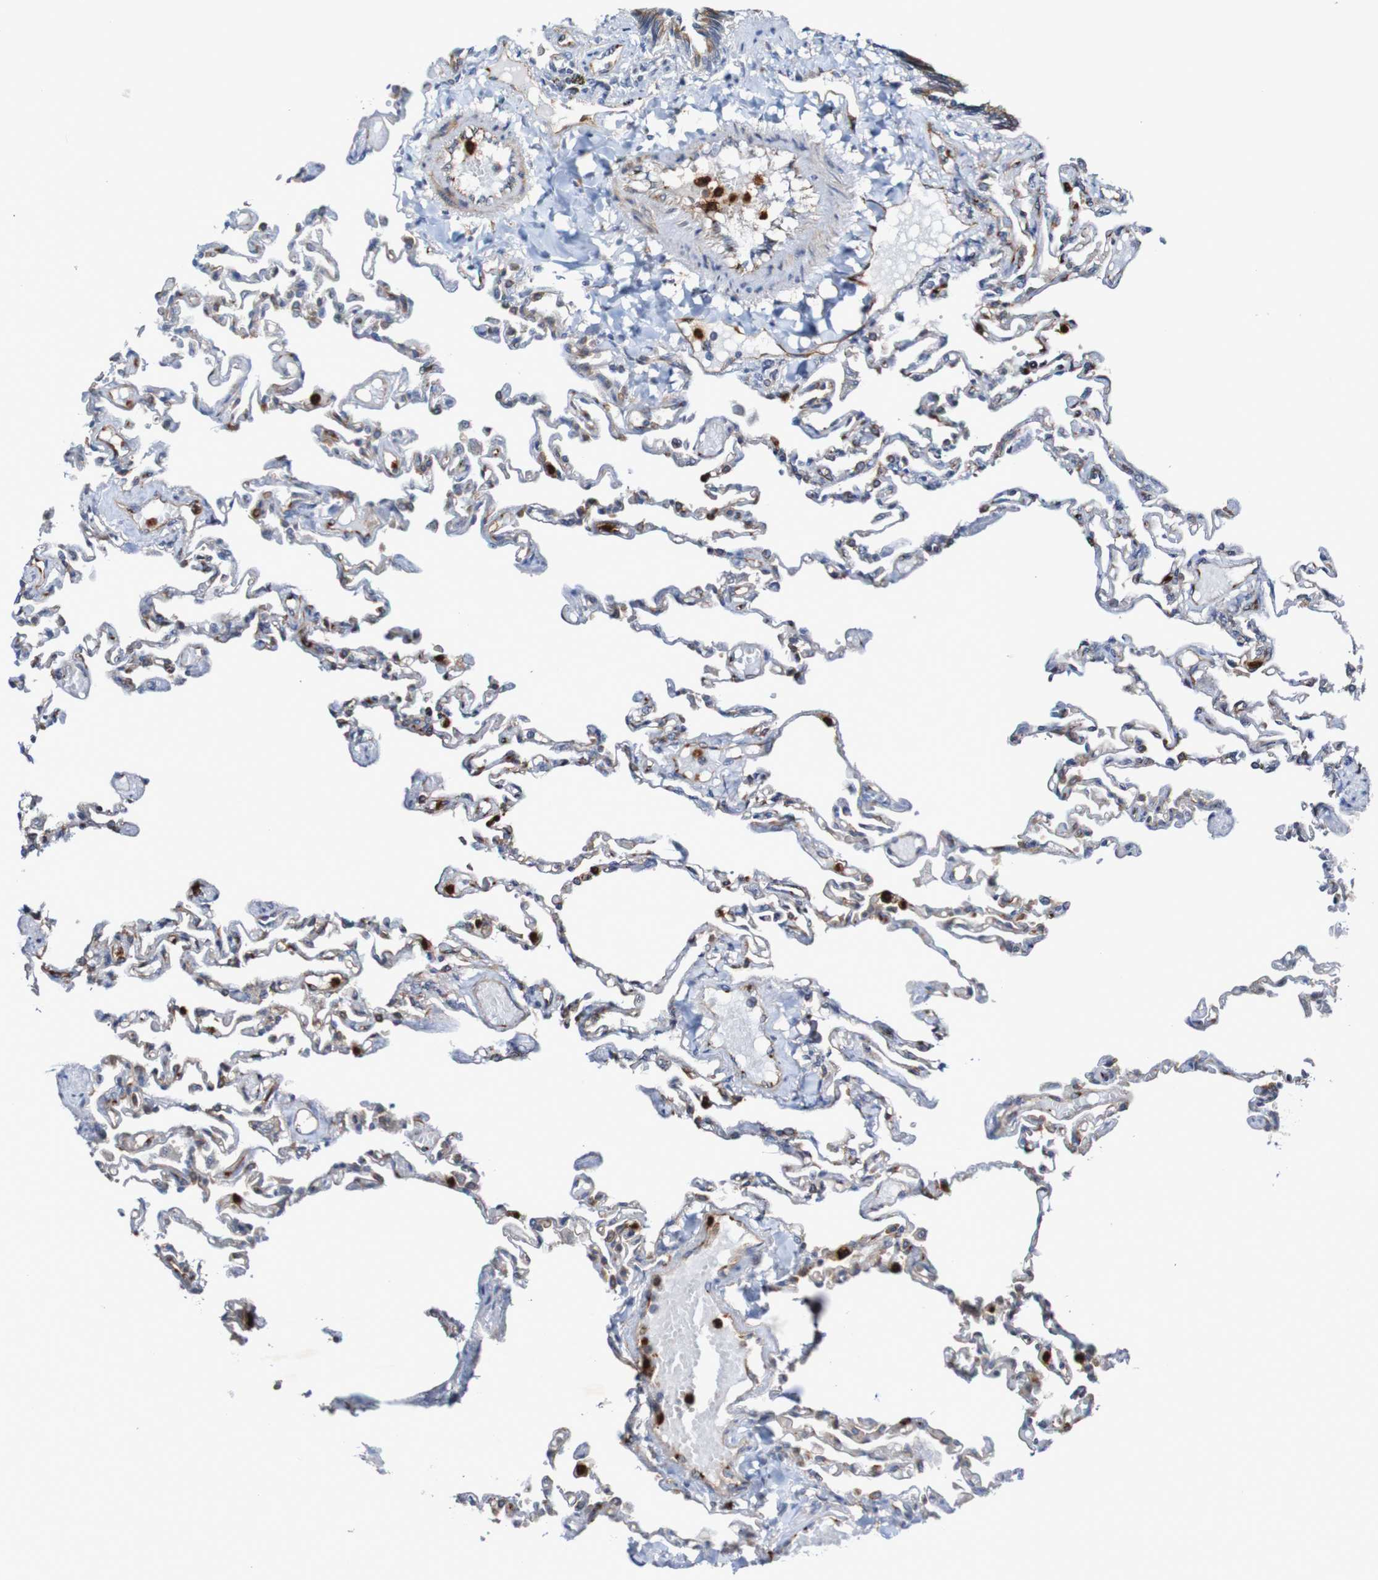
{"staining": {"intensity": "weak", "quantity": "25%-75%", "location": "cytoplasmic/membranous"}, "tissue": "lung", "cell_type": "Alveolar cells", "image_type": "normal", "snomed": [{"axis": "morphology", "description": "Normal tissue, NOS"}, {"axis": "topography", "description": "Lung"}], "caption": "Immunohistochemical staining of normal lung exhibits 25%-75% levels of weak cytoplasmic/membranous protein expression in about 25%-75% of alveolar cells.", "gene": "ST8SIA6", "patient": {"sex": "male", "age": 21}}